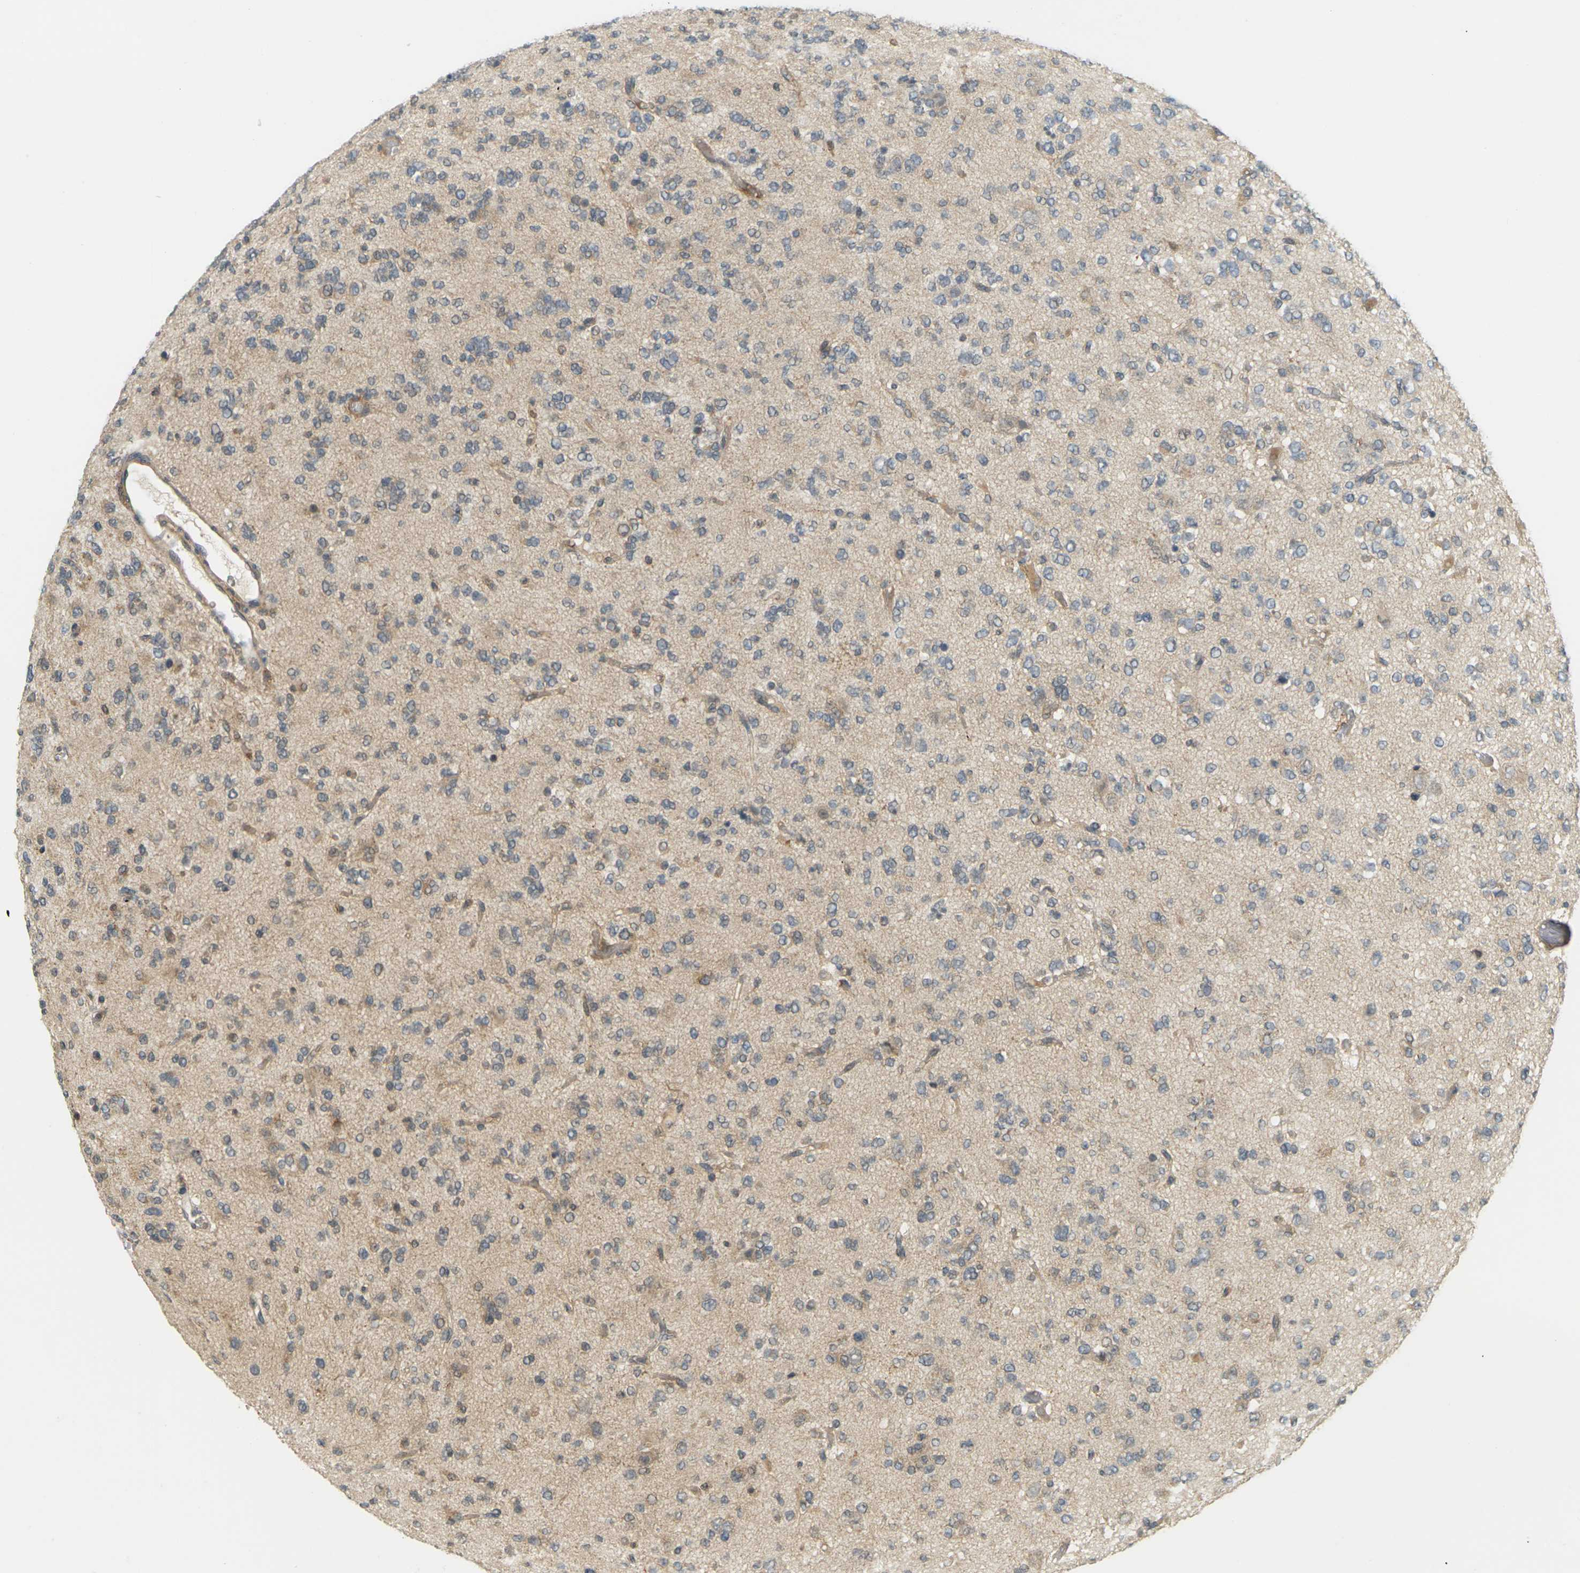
{"staining": {"intensity": "negative", "quantity": "none", "location": "none"}, "tissue": "glioma", "cell_type": "Tumor cells", "image_type": "cancer", "snomed": [{"axis": "morphology", "description": "Glioma, malignant, Low grade"}, {"axis": "topography", "description": "Brain"}], "caption": "Malignant glioma (low-grade) stained for a protein using immunohistochemistry reveals no staining tumor cells.", "gene": "SOCS6", "patient": {"sex": "male", "age": 38}}